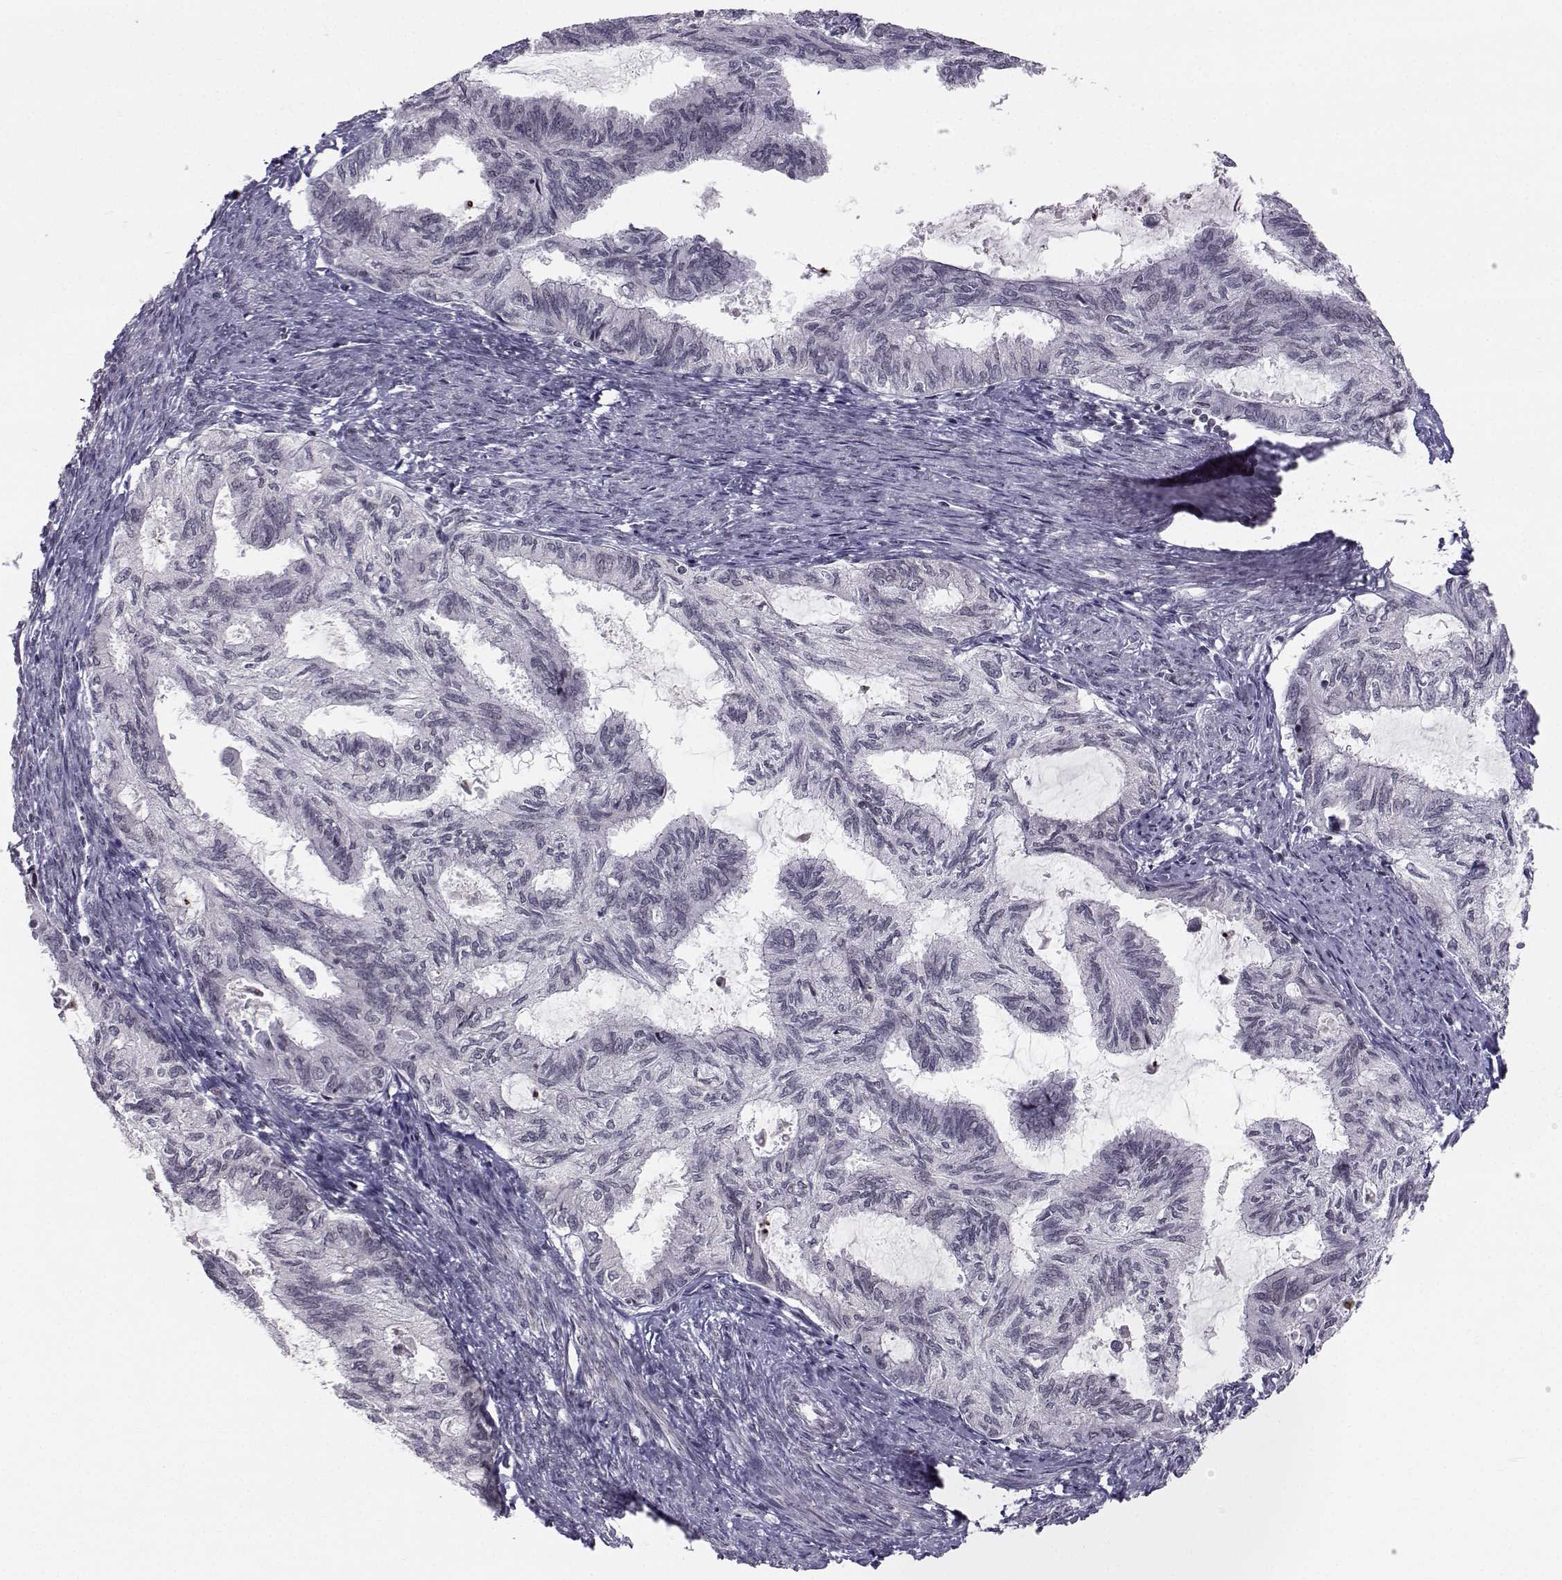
{"staining": {"intensity": "negative", "quantity": "none", "location": "none"}, "tissue": "endometrial cancer", "cell_type": "Tumor cells", "image_type": "cancer", "snomed": [{"axis": "morphology", "description": "Adenocarcinoma, NOS"}, {"axis": "topography", "description": "Endometrium"}], "caption": "High magnification brightfield microscopy of endometrial cancer (adenocarcinoma) stained with DAB (brown) and counterstained with hematoxylin (blue): tumor cells show no significant positivity.", "gene": "MARCHF4", "patient": {"sex": "female", "age": 86}}